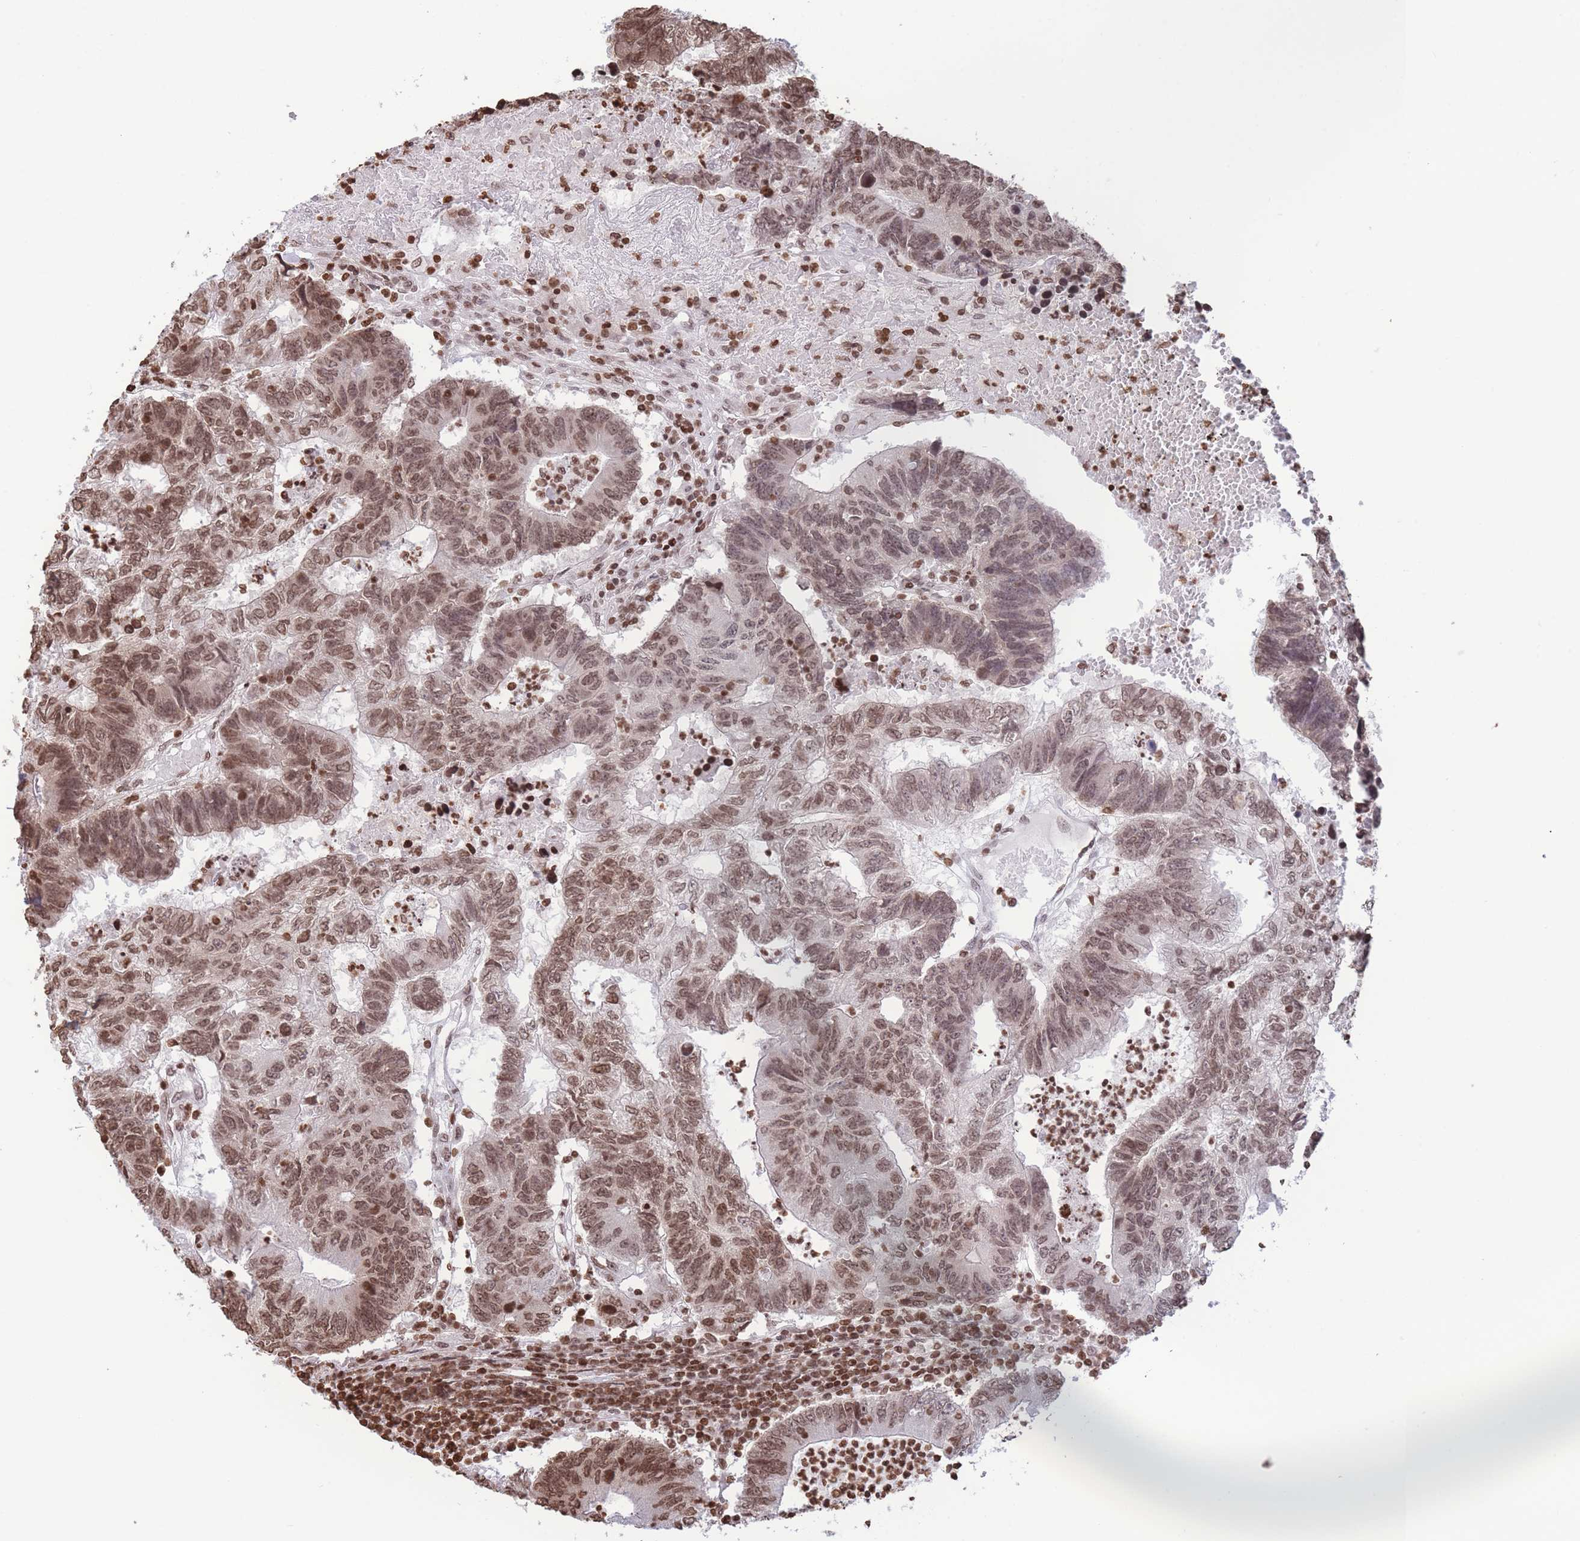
{"staining": {"intensity": "moderate", "quantity": ">75%", "location": "nuclear"}, "tissue": "colorectal cancer", "cell_type": "Tumor cells", "image_type": "cancer", "snomed": [{"axis": "morphology", "description": "Adenocarcinoma, NOS"}, {"axis": "topography", "description": "Colon"}], "caption": "Colorectal adenocarcinoma stained for a protein (brown) demonstrates moderate nuclear positive expression in approximately >75% of tumor cells.", "gene": "H2BC11", "patient": {"sex": "female", "age": 48}}